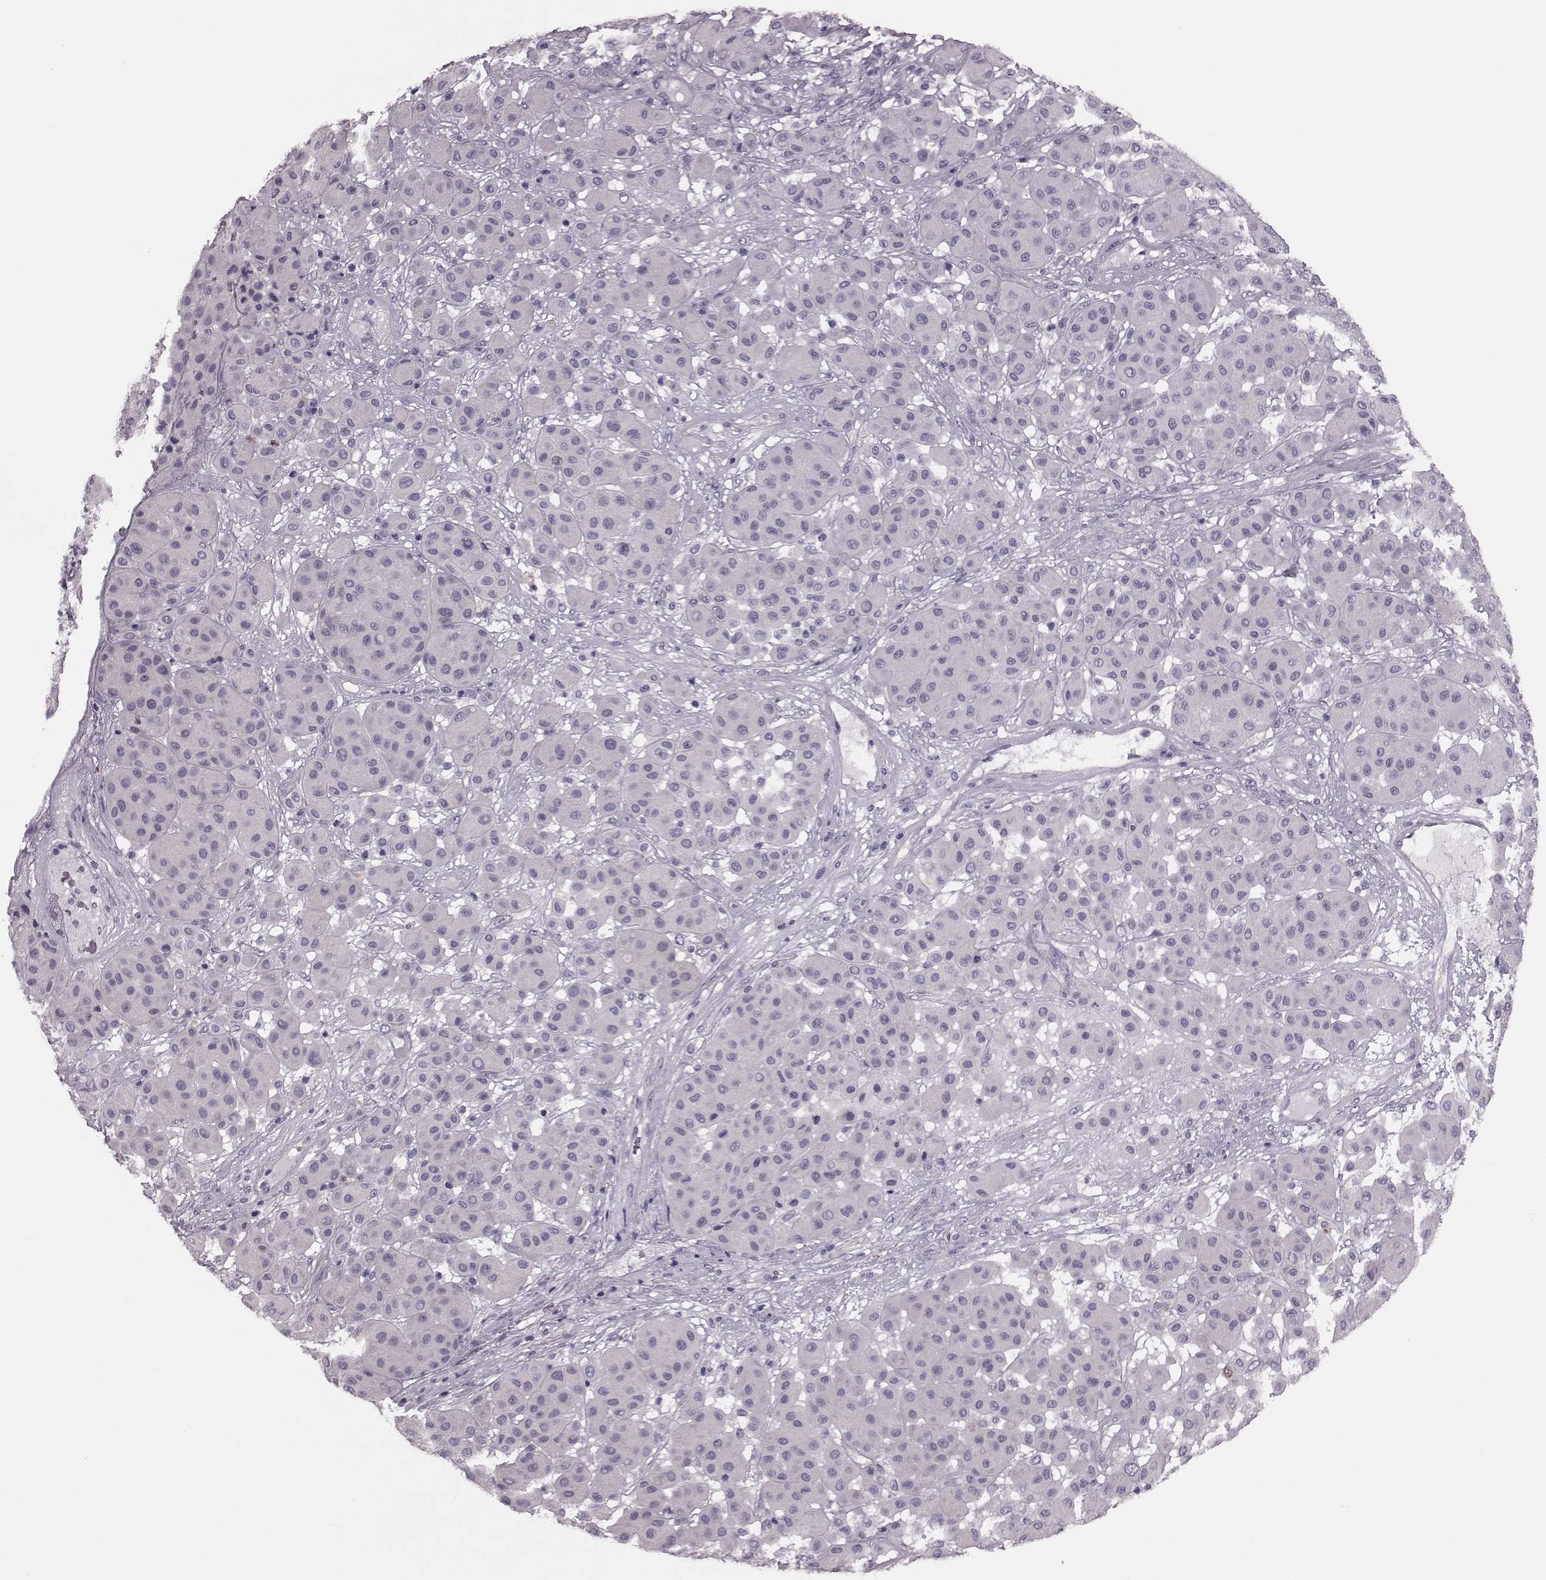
{"staining": {"intensity": "negative", "quantity": "none", "location": "none"}, "tissue": "melanoma", "cell_type": "Tumor cells", "image_type": "cancer", "snomed": [{"axis": "morphology", "description": "Malignant melanoma, Metastatic site"}, {"axis": "topography", "description": "Smooth muscle"}], "caption": "The IHC histopathology image has no significant positivity in tumor cells of melanoma tissue. (Stains: DAB immunohistochemistry with hematoxylin counter stain, Microscopy: brightfield microscopy at high magnification).", "gene": "SNTG1", "patient": {"sex": "male", "age": 41}}